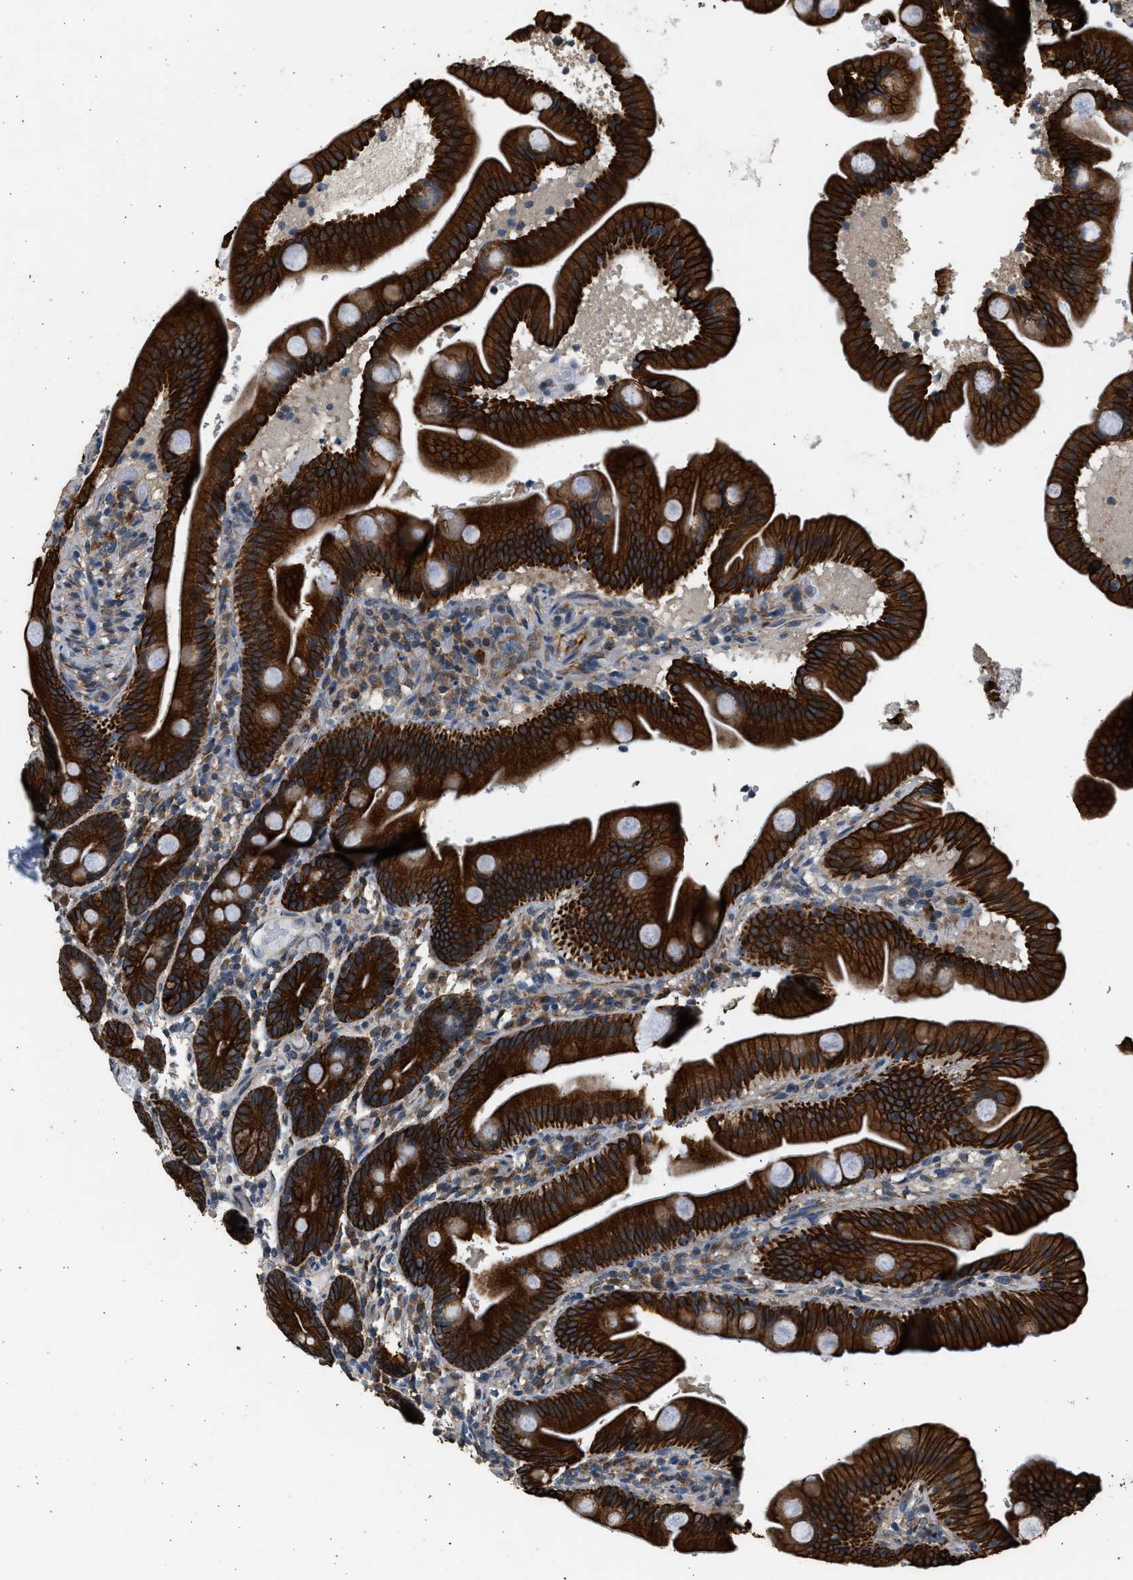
{"staining": {"intensity": "strong", "quantity": ">75%", "location": "cytoplasmic/membranous"}, "tissue": "duodenum", "cell_type": "Glandular cells", "image_type": "normal", "snomed": [{"axis": "morphology", "description": "Normal tissue, NOS"}, {"axis": "topography", "description": "Duodenum"}], "caption": "Protein expression analysis of benign duodenum reveals strong cytoplasmic/membranous expression in about >75% of glandular cells.", "gene": "PCLO", "patient": {"sex": "male", "age": 54}}